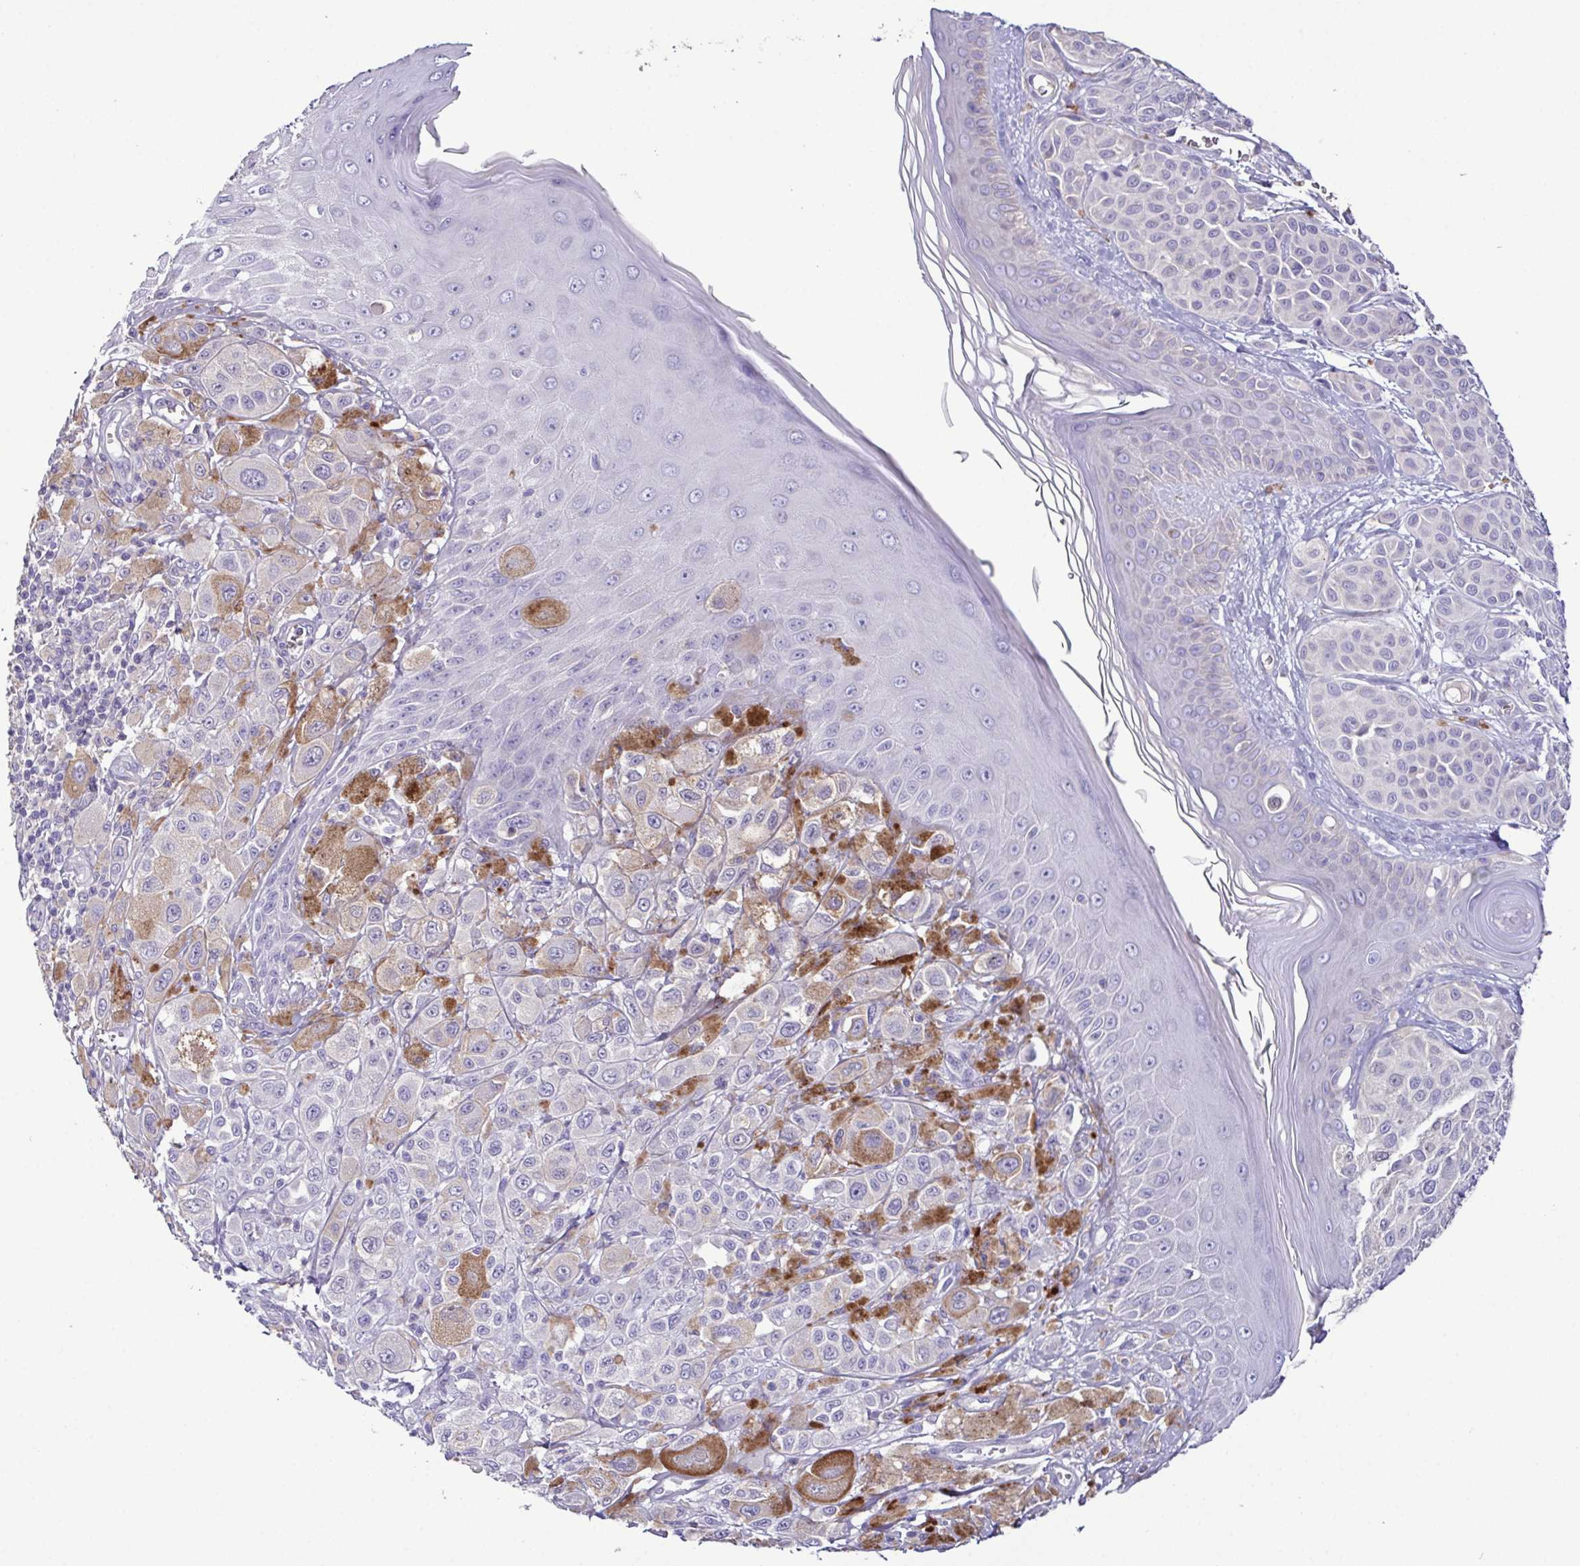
{"staining": {"intensity": "negative", "quantity": "none", "location": "none"}, "tissue": "melanoma", "cell_type": "Tumor cells", "image_type": "cancer", "snomed": [{"axis": "morphology", "description": "Malignant melanoma, NOS"}, {"axis": "topography", "description": "Skin"}], "caption": "Melanoma was stained to show a protein in brown. There is no significant expression in tumor cells. The staining was performed using DAB to visualize the protein expression in brown, while the nuclei were stained in blue with hematoxylin (Magnification: 20x).", "gene": "MARCO", "patient": {"sex": "male", "age": 67}}